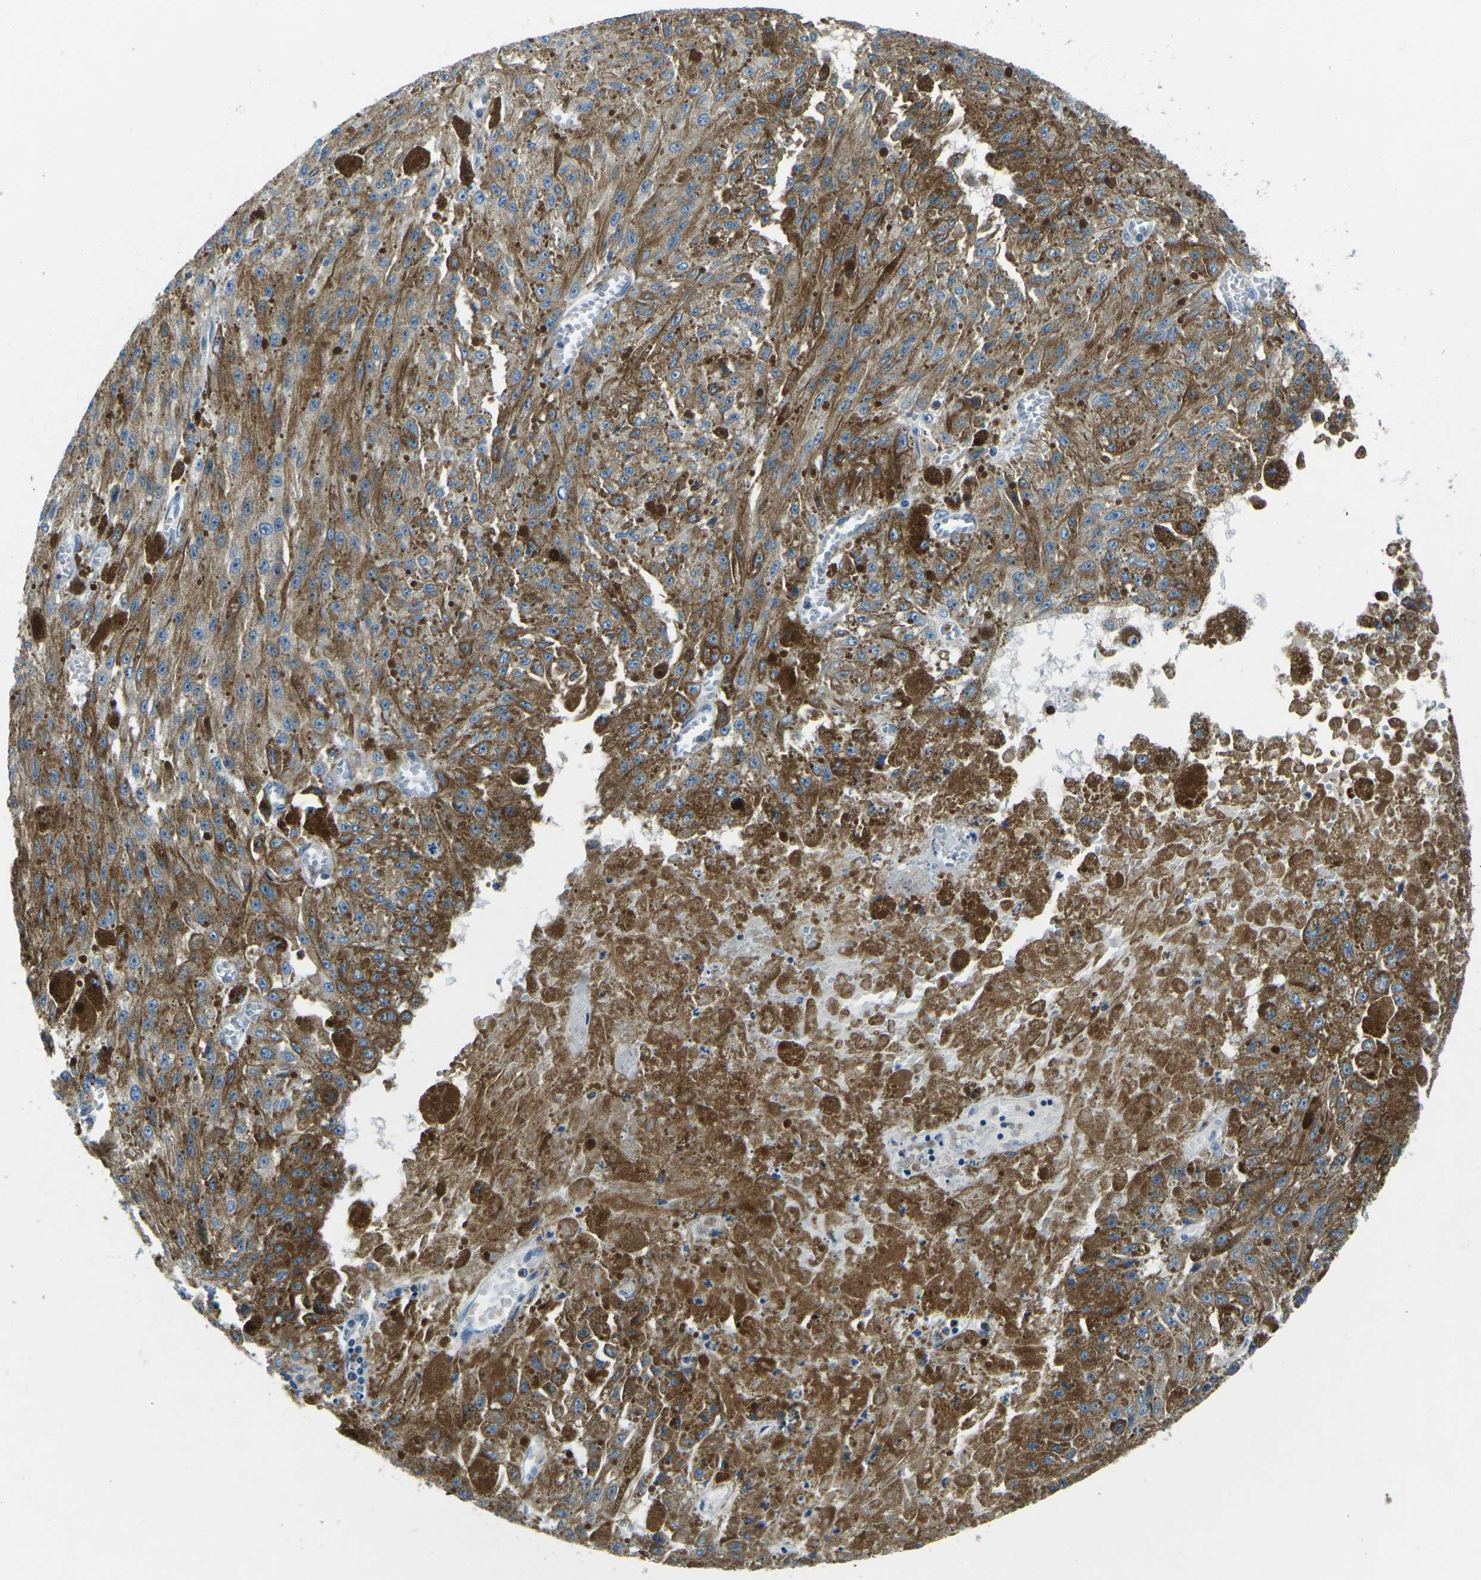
{"staining": {"intensity": "moderate", "quantity": ">75%", "location": "cytoplasmic/membranous"}, "tissue": "melanoma", "cell_type": "Tumor cells", "image_type": "cancer", "snomed": [{"axis": "morphology", "description": "Malignant melanoma, NOS"}, {"axis": "topography", "description": "Other"}], "caption": "Human malignant melanoma stained with a brown dye shows moderate cytoplasmic/membranous positive expression in about >75% of tumor cells.", "gene": "CD1D", "patient": {"sex": "male", "age": 79}}